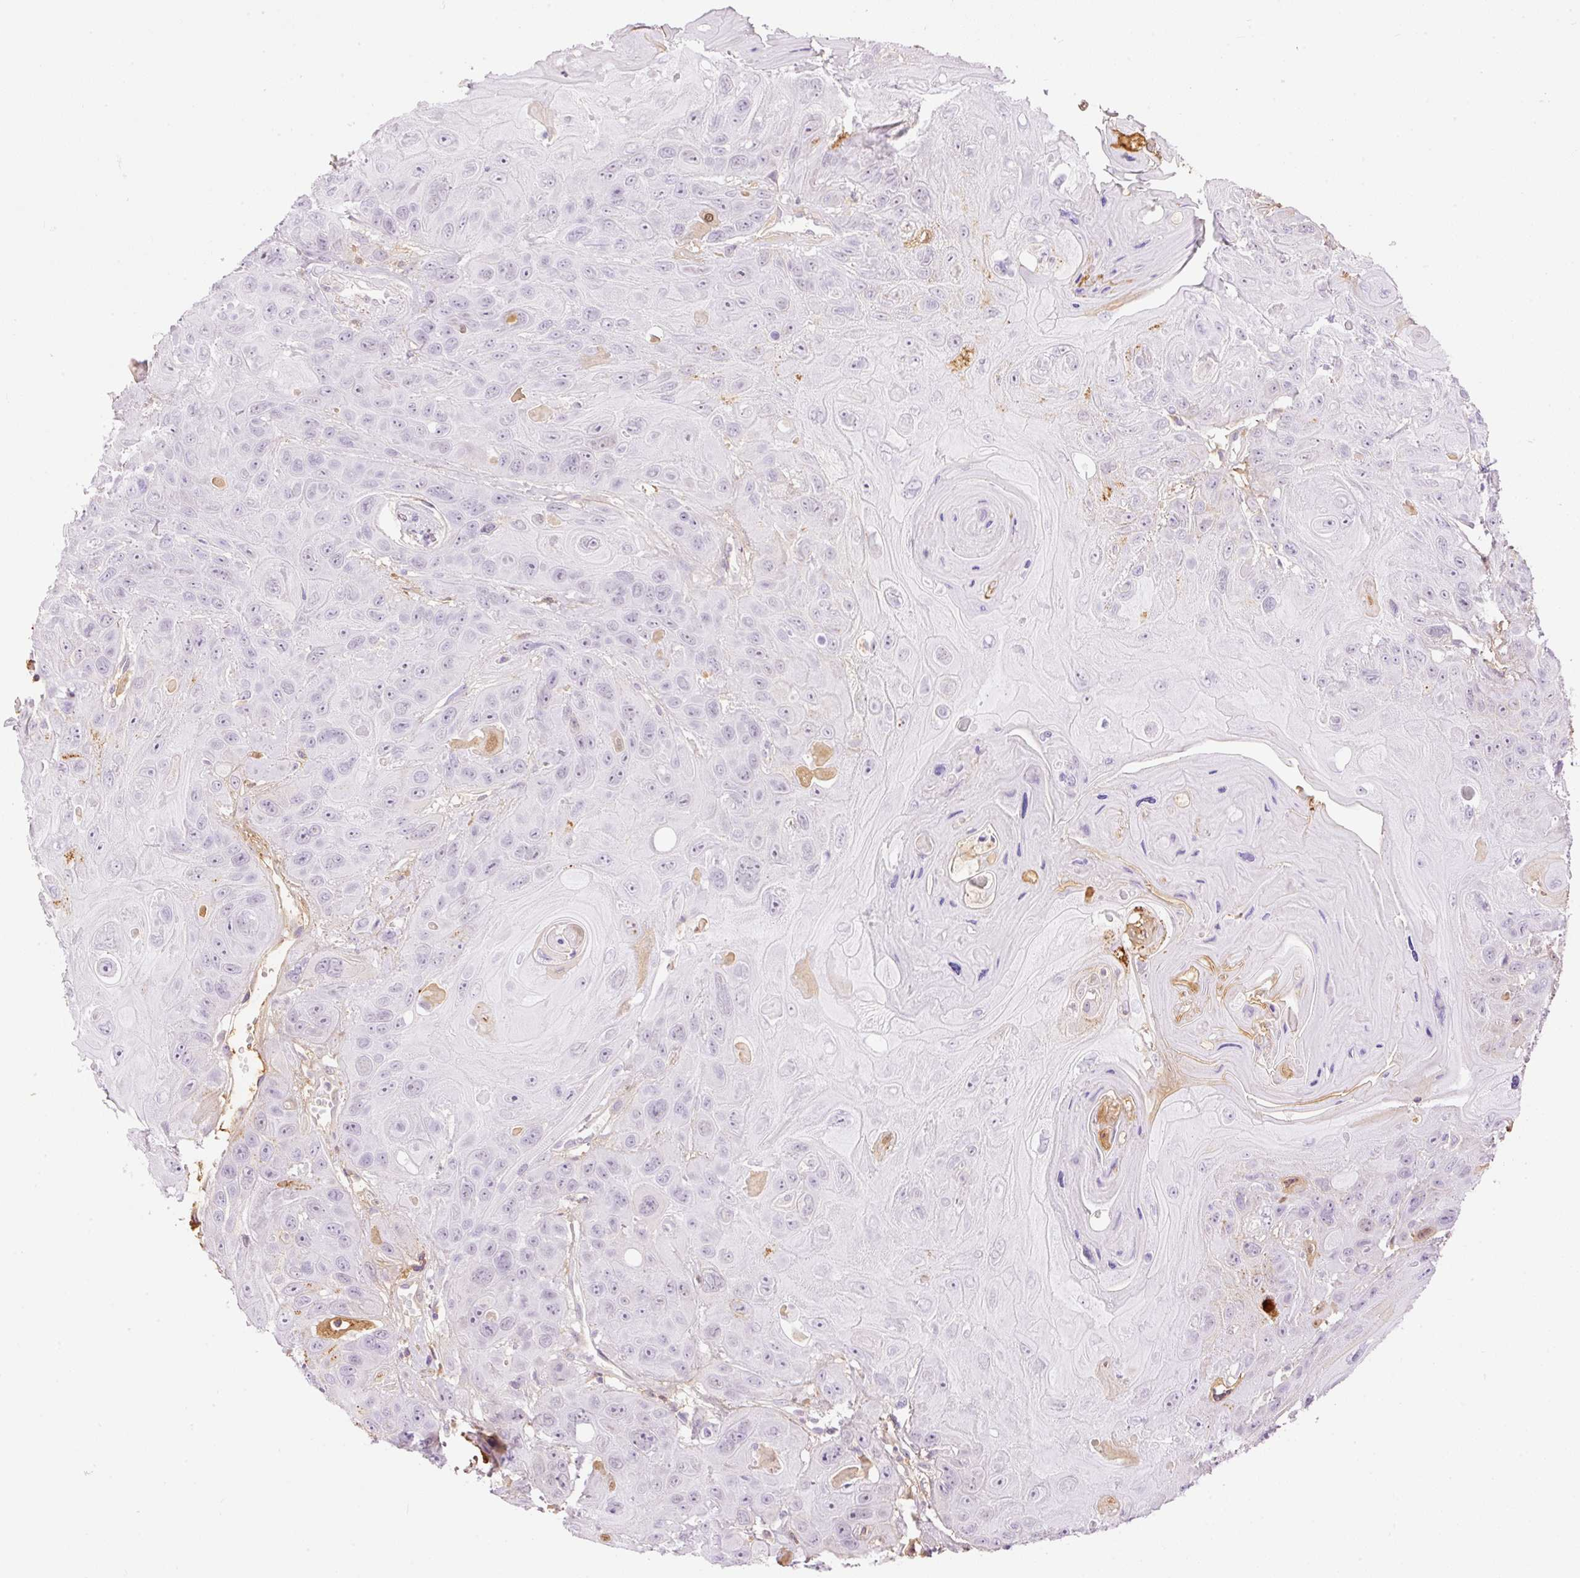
{"staining": {"intensity": "negative", "quantity": "none", "location": "none"}, "tissue": "head and neck cancer", "cell_type": "Tumor cells", "image_type": "cancer", "snomed": [{"axis": "morphology", "description": "Squamous cell carcinoma, NOS"}, {"axis": "topography", "description": "Head-Neck"}], "caption": "Micrograph shows no protein staining in tumor cells of squamous cell carcinoma (head and neck) tissue.", "gene": "PRPF38B", "patient": {"sex": "female", "age": 59}}